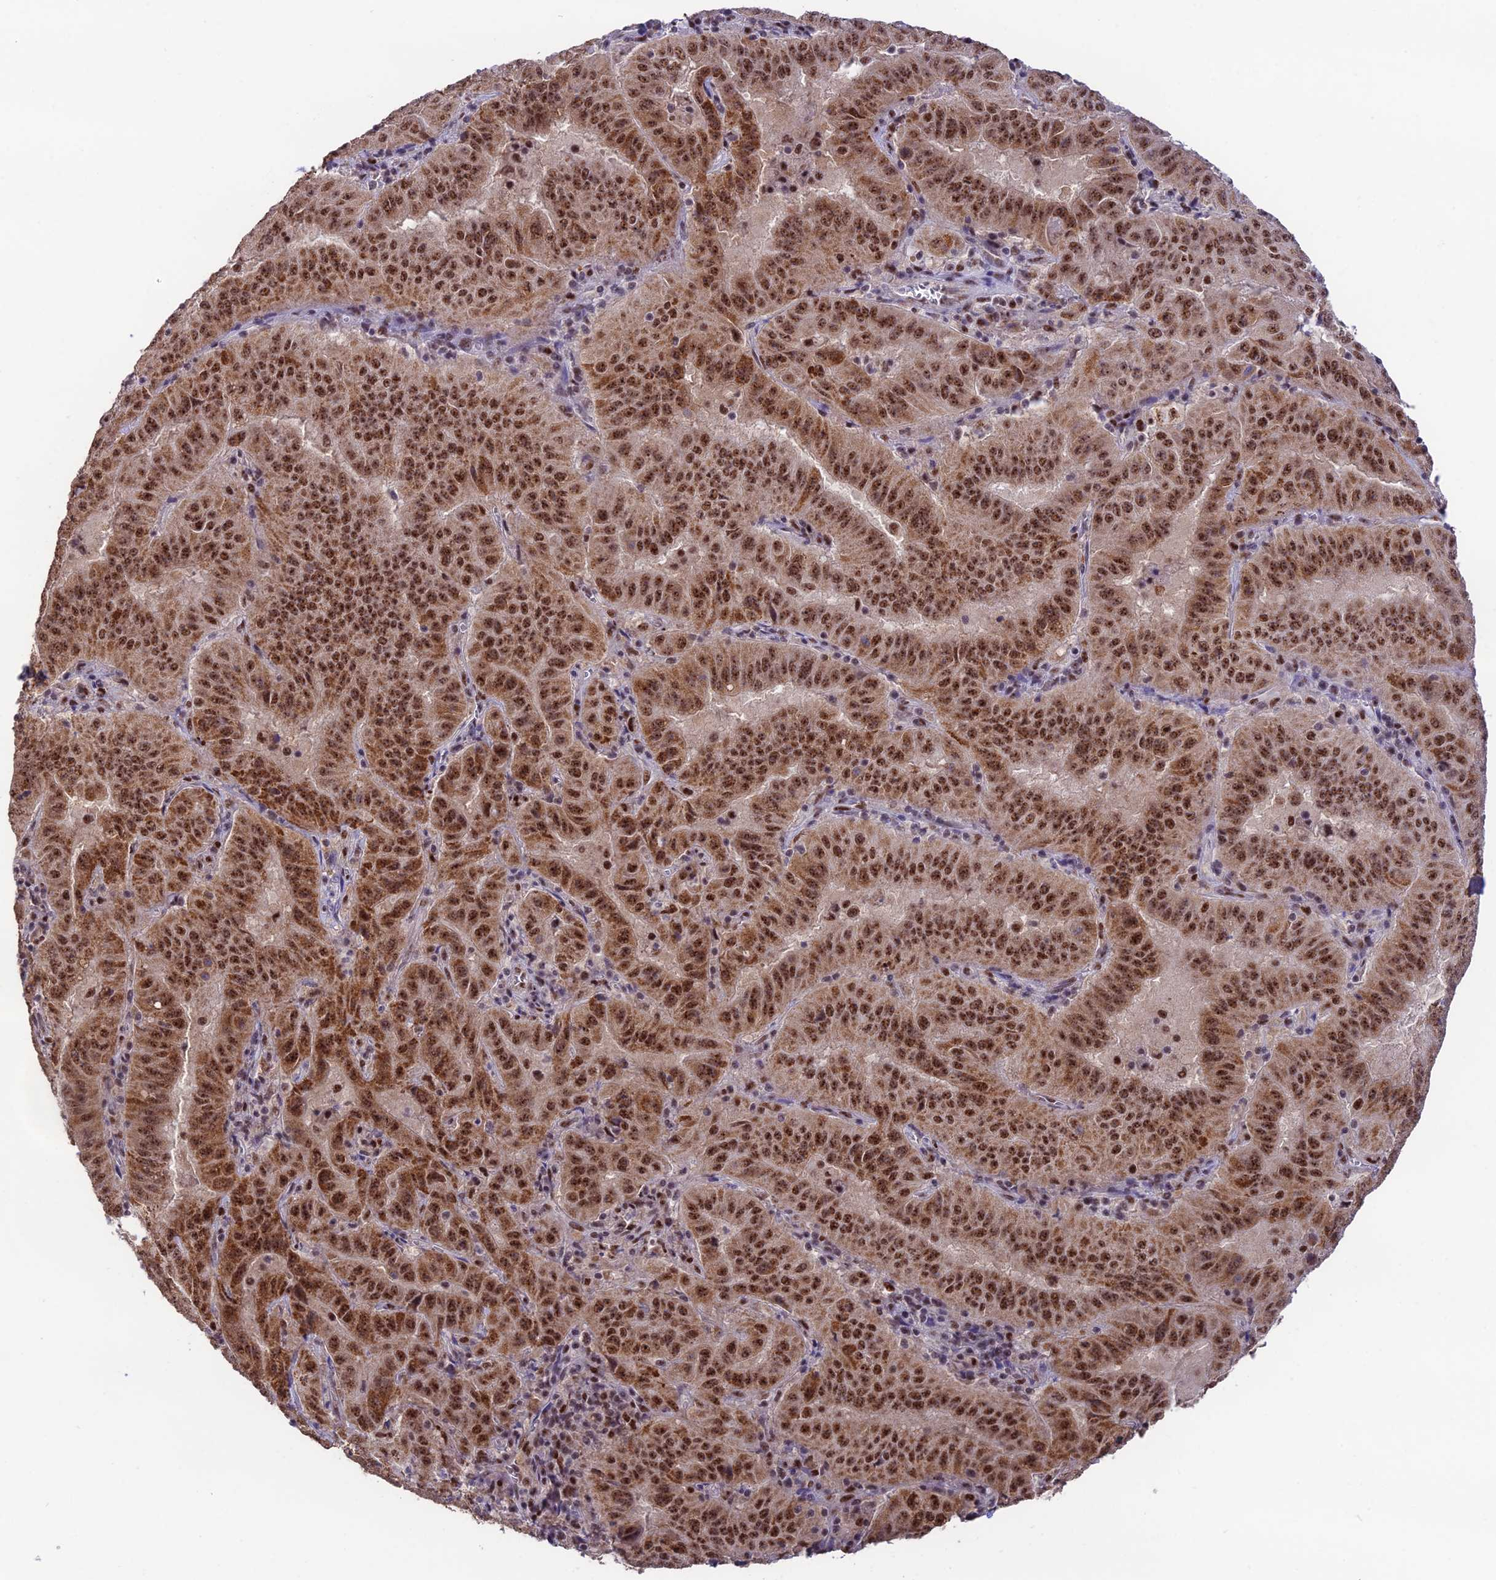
{"staining": {"intensity": "moderate", "quantity": ">75%", "location": "cytoplasmic/membranous,nuclear"}, "tissue": "pancreatic cancer", "cell_type": "Tumor cells", "image_type": "cancer", "snomed": [{"axis": "morphology", "description": "Adenocarcinoma, NOS"}, {"axis": "topography", "description": "Pancreas"}], "caption": "Tumor cells display medium levels of moderate cytoplasmic/membranous and nuclear positivity in approximately >75% of cells in human pancreatic cancer.", "gene": "THOC7", "patient": {"sex": "male", "age": 63}}